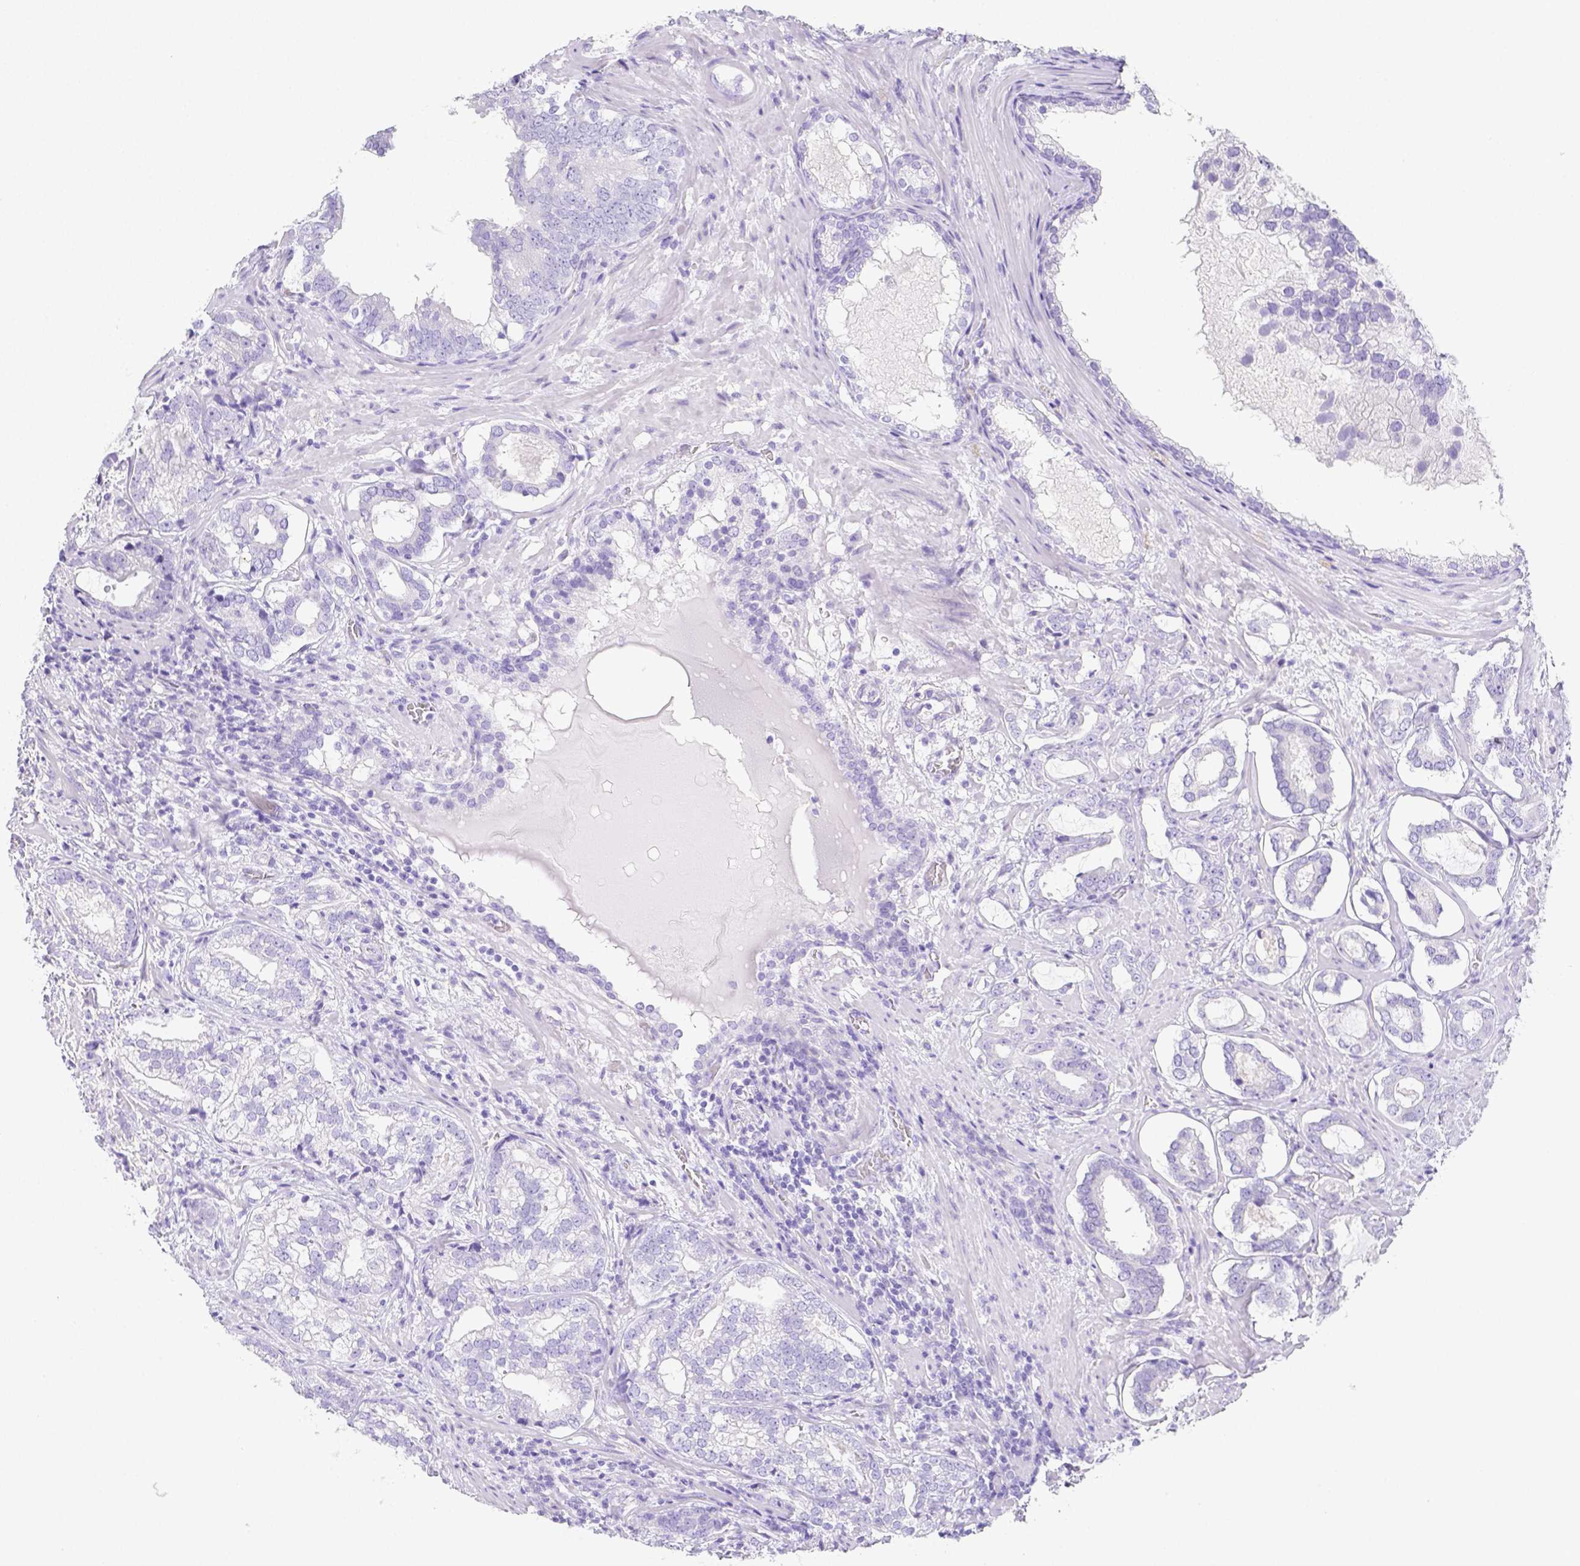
{"staining": {"intensity": "negative", "quantity": "none", "location": "none"}, "tissue": "prostate cancer", "cell_type": "Tumor cells", "image_type": "cancer", "snomed": [{"axis": "morphology", "description": "Adenocarcinoma, High grade"}, {"axis": "topography", "description": "Prostate"}], "caption": "Immunohistochemical staining of human prostate adenocarcinoma (high-grade) shows no significant positivity in tumor cells.", "gene": "ARHGAP36", "patient": {"sex": "male", "age": 75}}